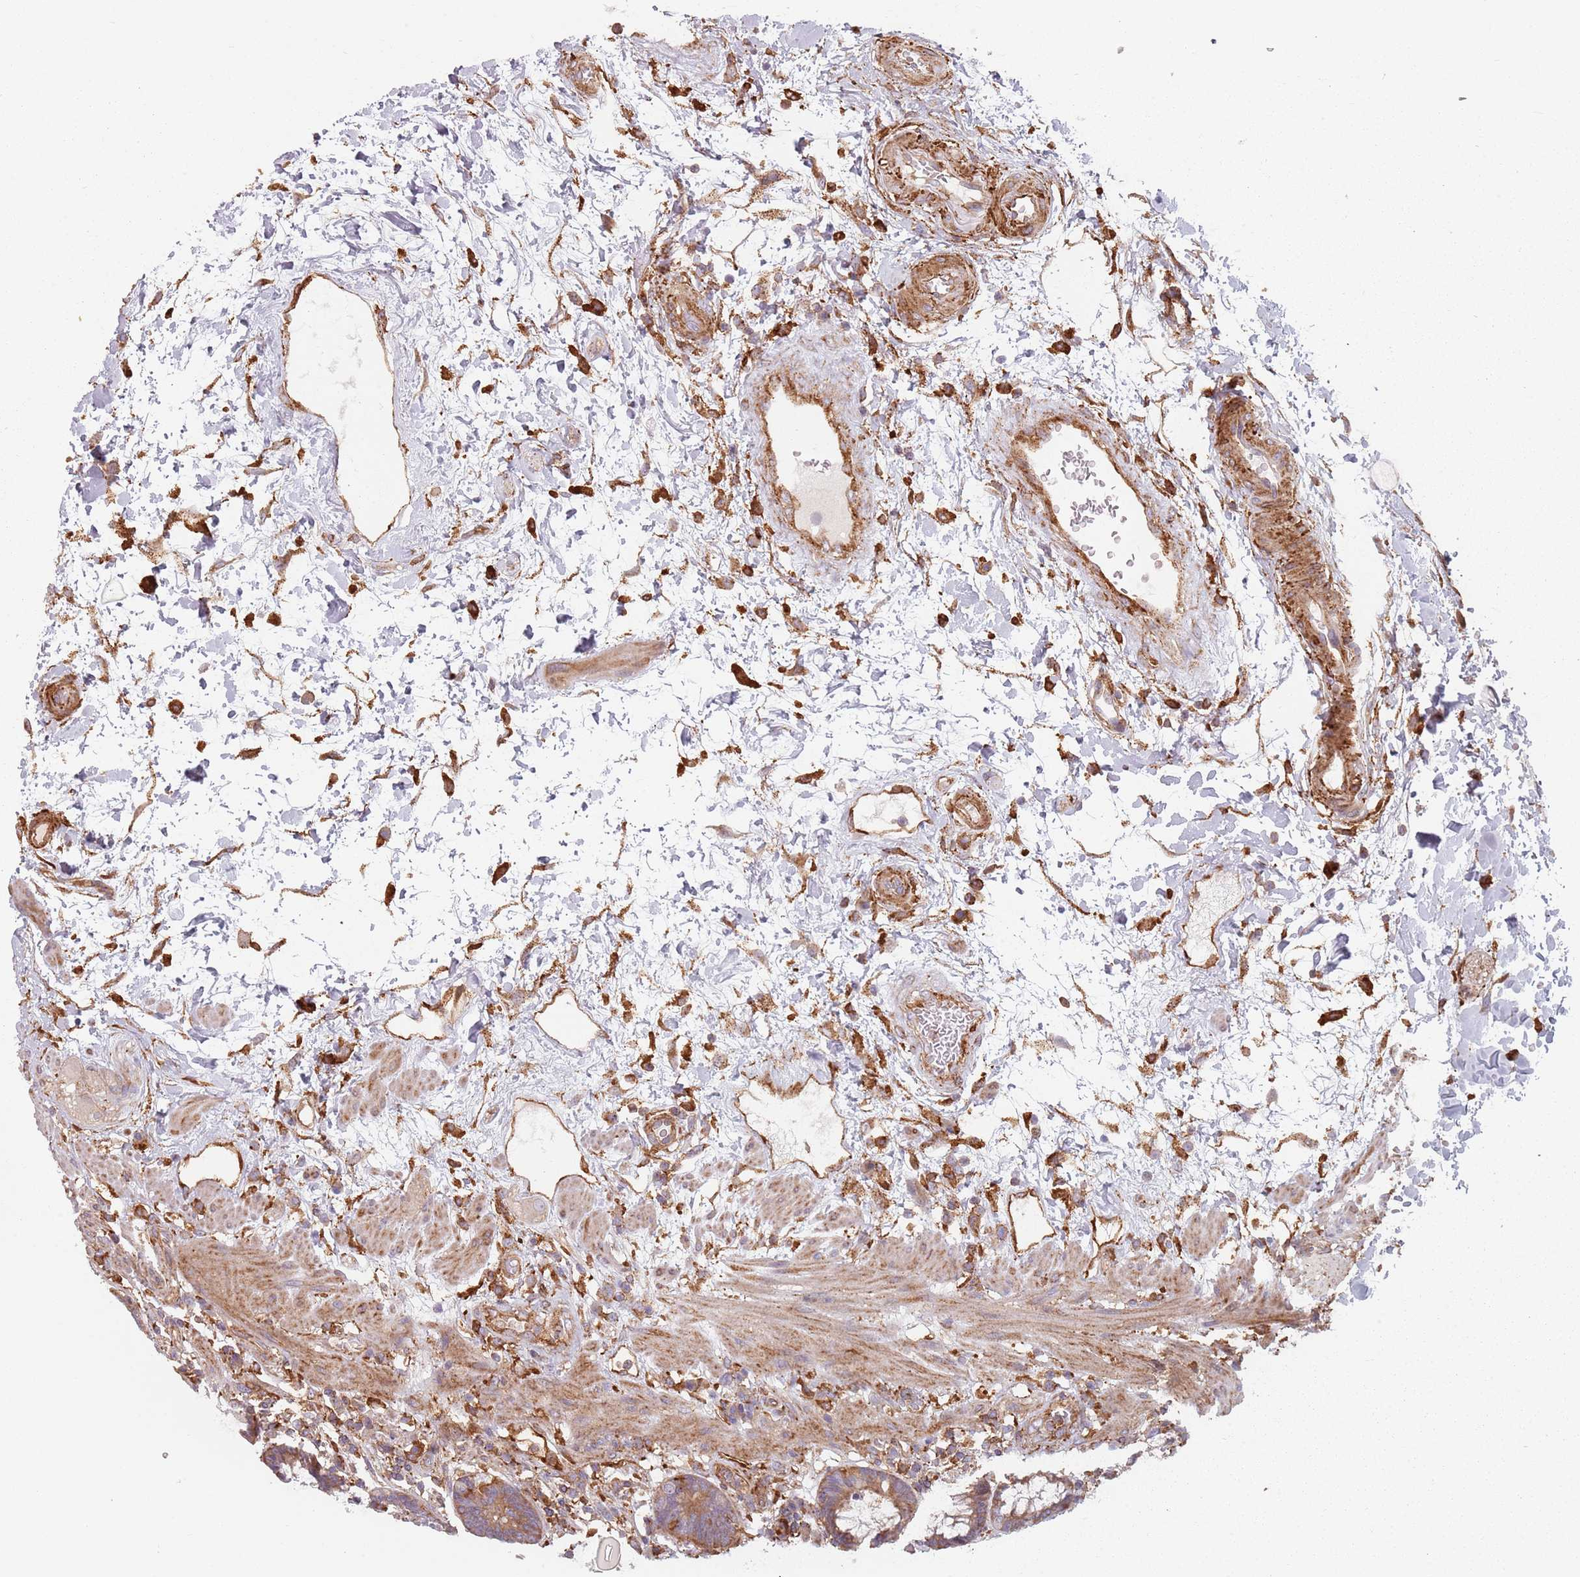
{"staining": {"intensity": "moderate", "quantity": ">75%", "location": "cytoplasmic/membranous"}, "tissue": "rectum", "cell_type": "Glandular cells", "image_type": "normal", "snomed": [{"axis": "morphology", "description": "Normal tissue, NOS"}, {"axis": "topography", "description": "Rectum"}], "caption": "Rectum was stained to show a protein in brown. There is medium levels of moderate cytoplasmic/membranous staining in about >75% of glandular cells. (Brightfield microscopy of DAB IHC at high magnification).", "gene": "TPD52L2", "patient": {"sex": "male", "age": 64}}